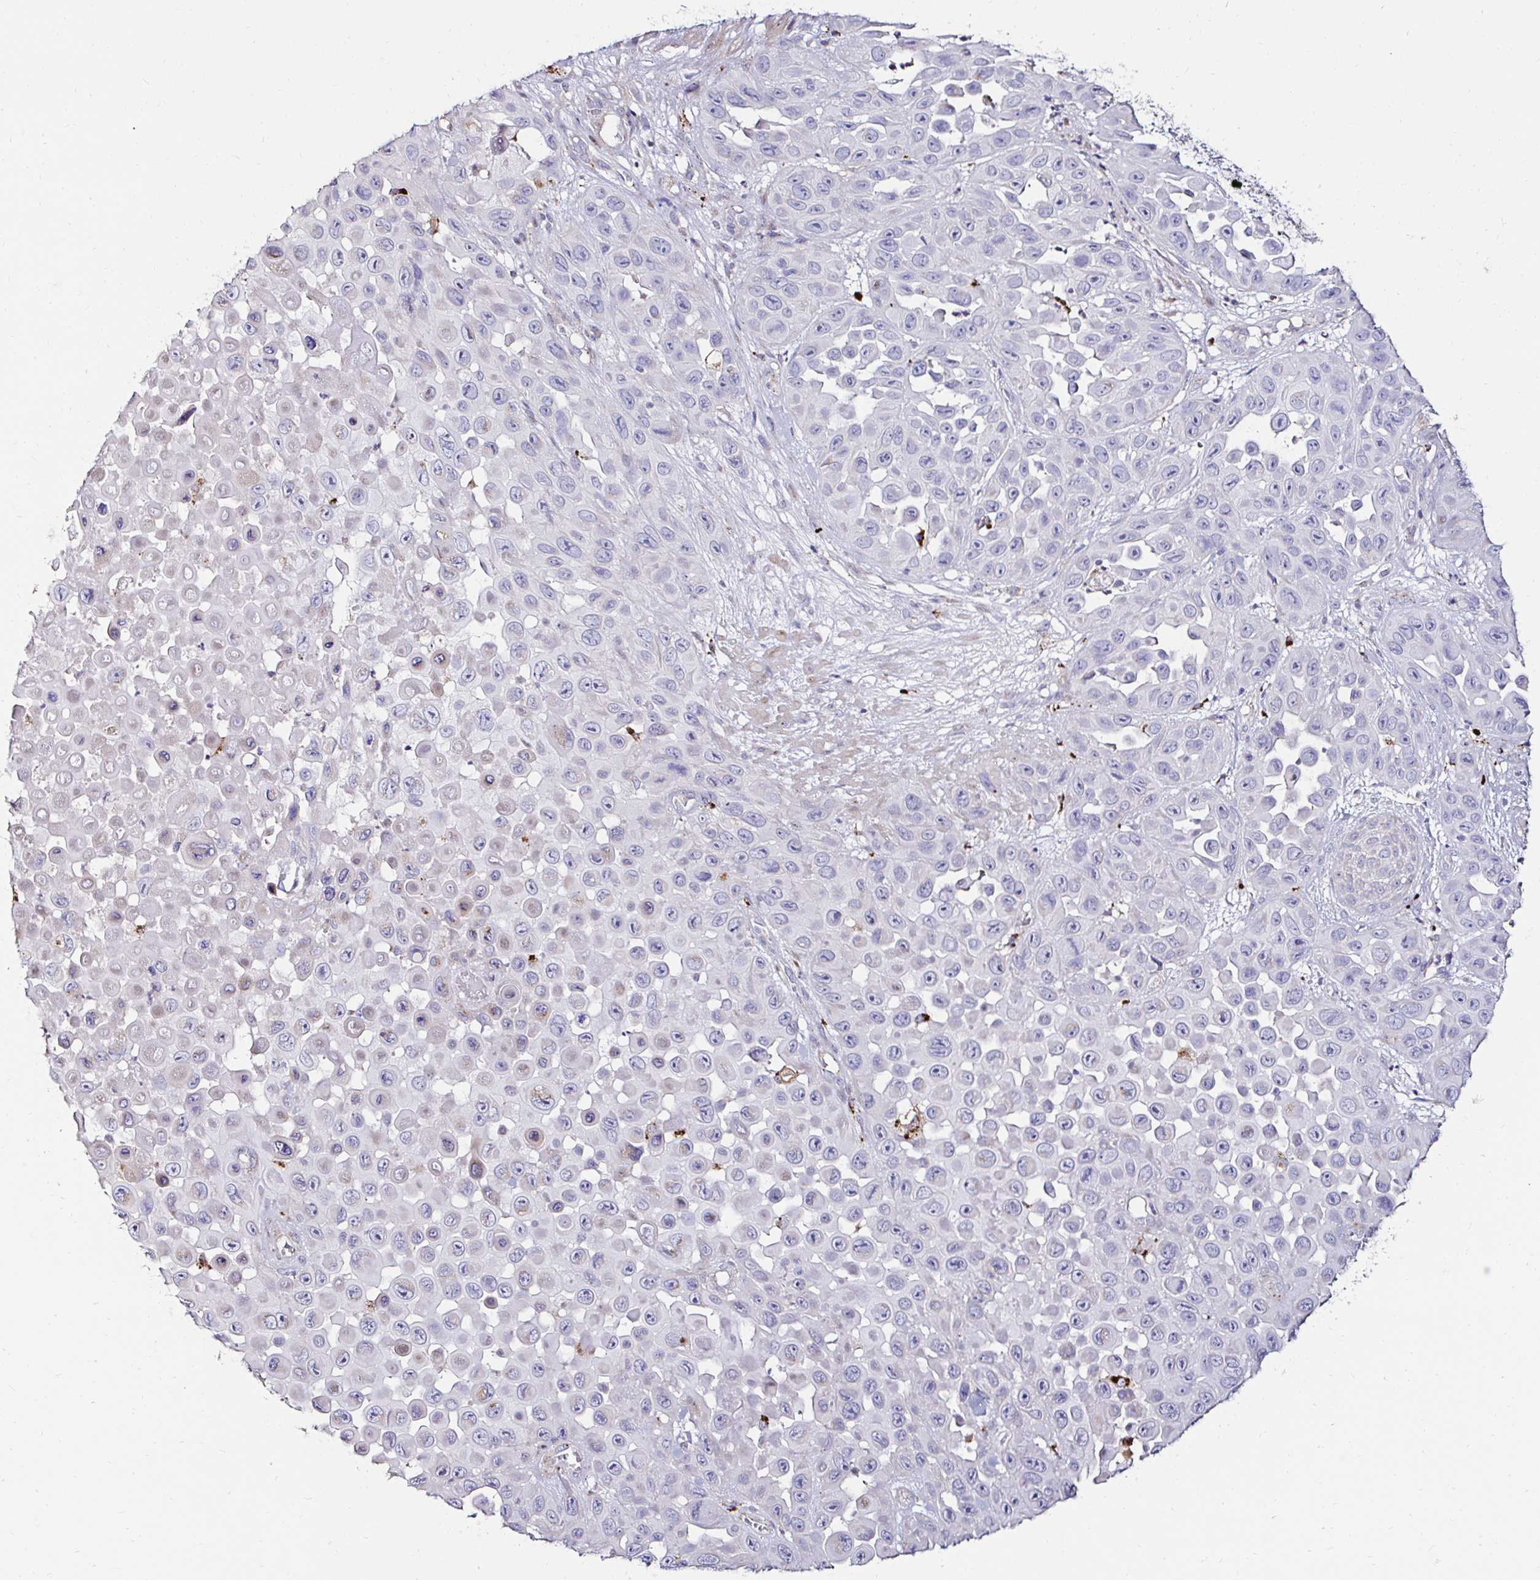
{"staining": {"intensity": "negative", "quantity": "none", "location": "none"}, "tissue": "skin cancer", "cell_type": "Tumor cells", "image_type": "cancer", "snomed": [{"axis": "morphology", "description": "Squamous cell carcinoma, NOS"}, {"axis": "topography", "description": "Skin"}], "caption": "This is a histopathology image of immunohistochemistry (IHC) staining of skin squamous cell carcinoma, which shows no staining in tumor cells. (Stains: DAB immunohistochemistry with hematoxylin counter stain, Microscopy: brightfield microscopy at high magnification).", "gene": "GALNS", "patient": {"sex": "male", "age": 81}}